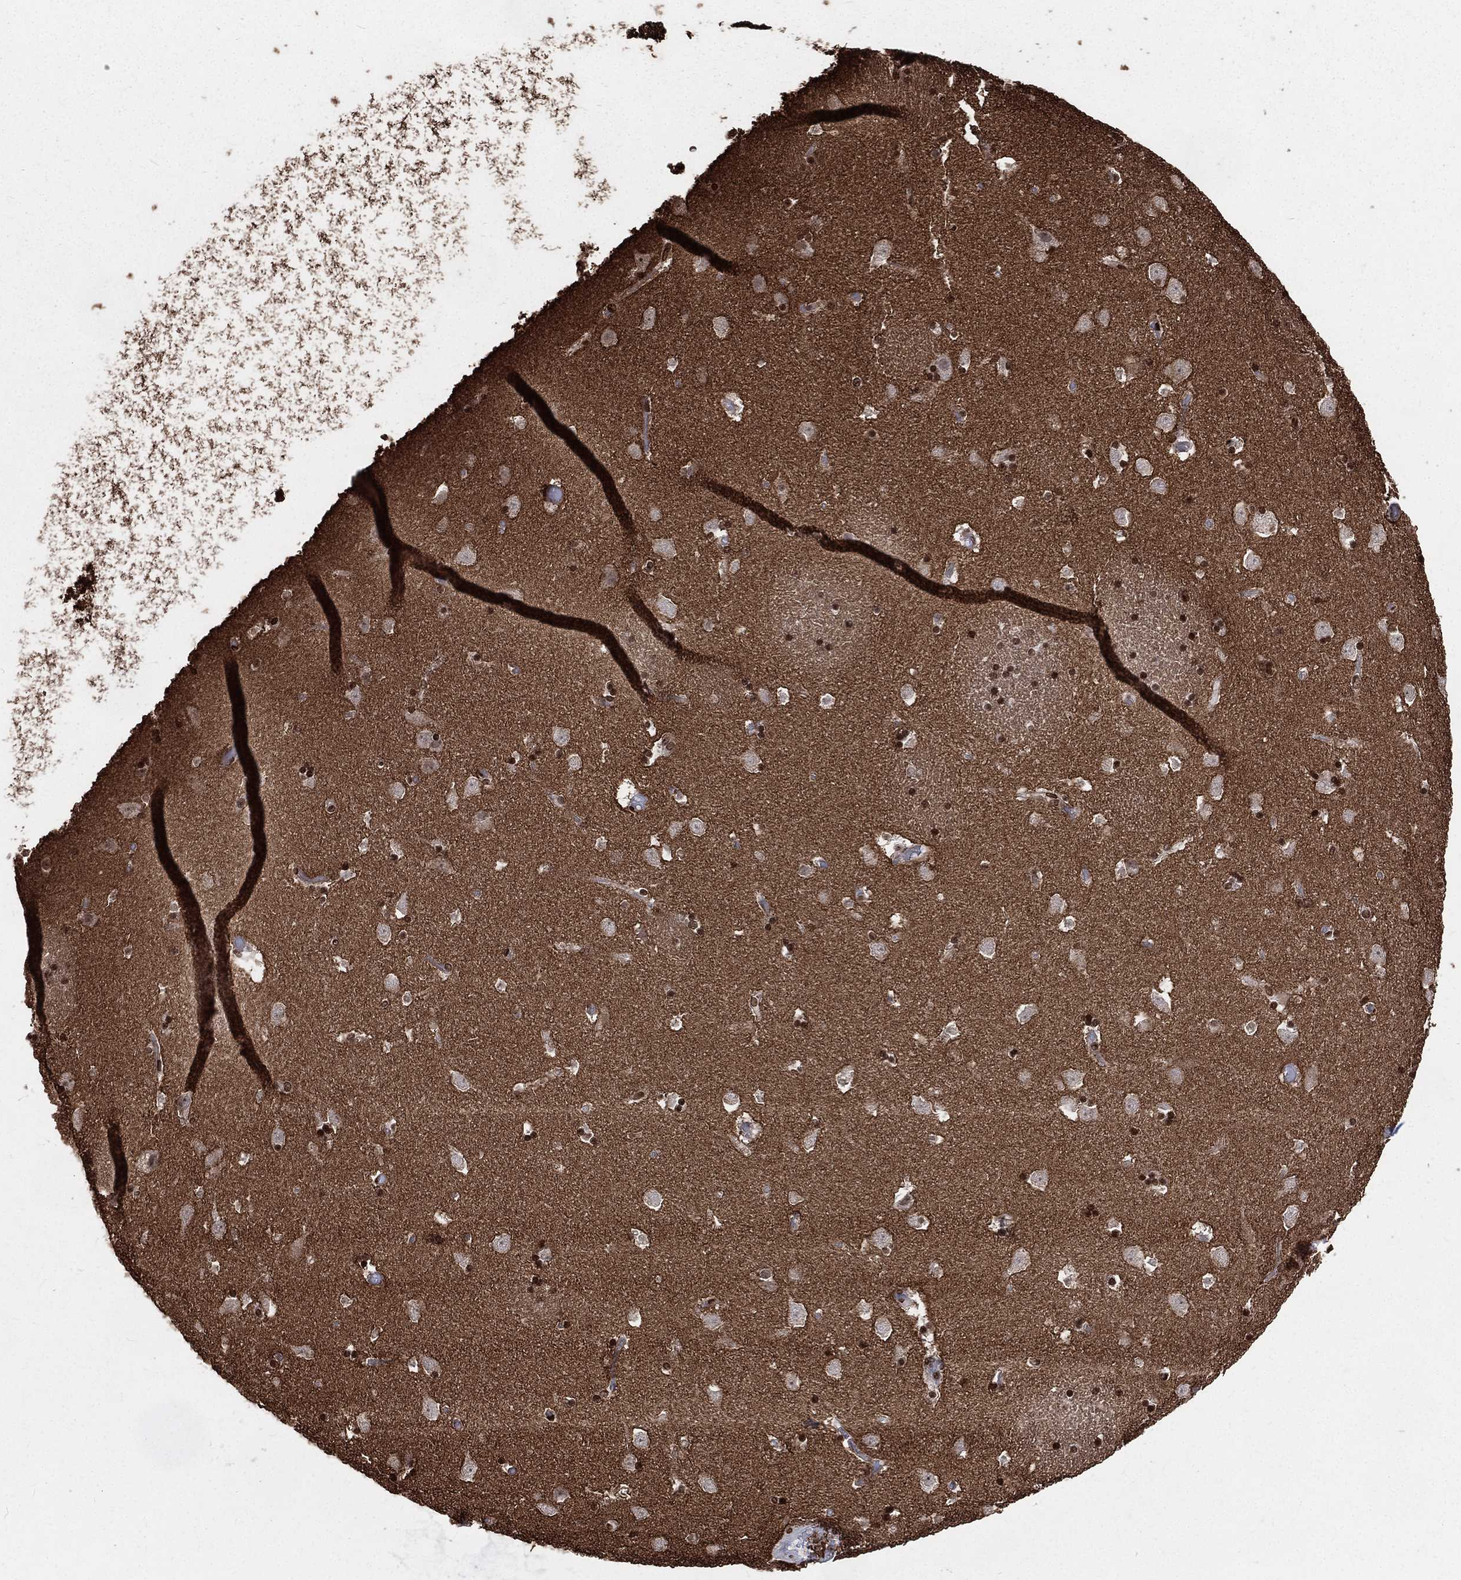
{"staining": {"intensity": "strong", "quantity": "25%-75%", "location": "nuclear"}, "tissue": "caudate", "cell_type": "Glial cells", "image_type": "normal", "snomed": [{"axis": "morphology", "description": "Normal tissue, NOS"}, {"axis": "topography", "description": "Lateral ventricle wall"}], "caption": "Protein expression analysis of unremarkable human caudate reveals strong nuclear expression in about 25%-75% of glial cells. (Stains: DAB in brown, nuclei in blue, Microscopy: brightfield microscopy at high magnification).", "gene": "BASP1", "patient": {"sex": "female", "age": 42}}